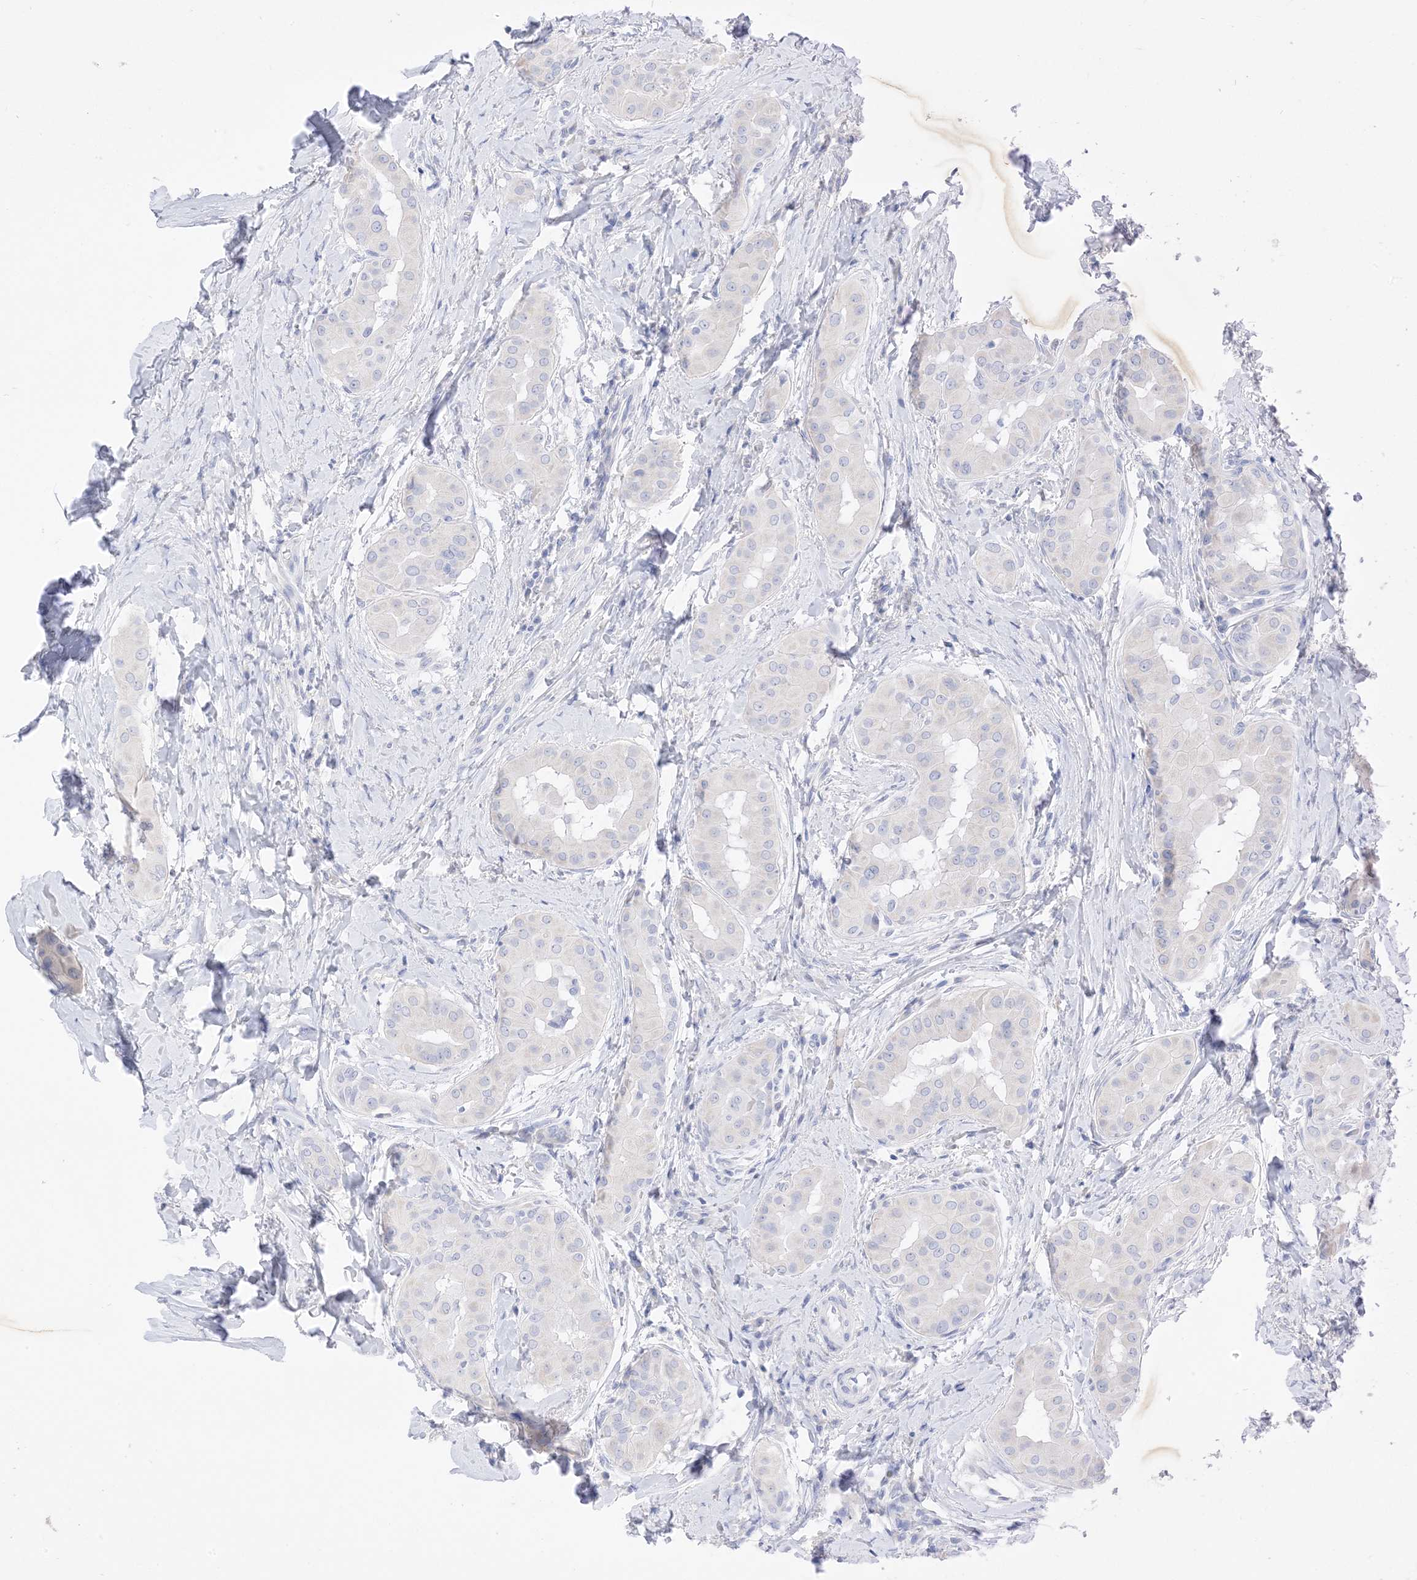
{"staining": {"intensity": "negative", "quantity": "none", "location": "none"}, "tissue": "thyroid cancer", "cell_type": "Tumor cells", "image_type": "cancer", "snomed": [{"axis": "morphology", "description": "Papillary adenocarcinoma, NOS"}, {"axis": "topography", "description": "Thyroid gland"}], "caption": "The immunohistochemistry histopathology image has no significant staining in tumor cells of thyroid cancer (papillary adenocarcinoma) tissue. The staining was performed using DAB to visualize the protein expression in brown, while the nuclei were stained in blue with hematoxylin (Magnification: 20x).", "gene": "MUC17", "patient": {"sex": "male", "age": 33}}